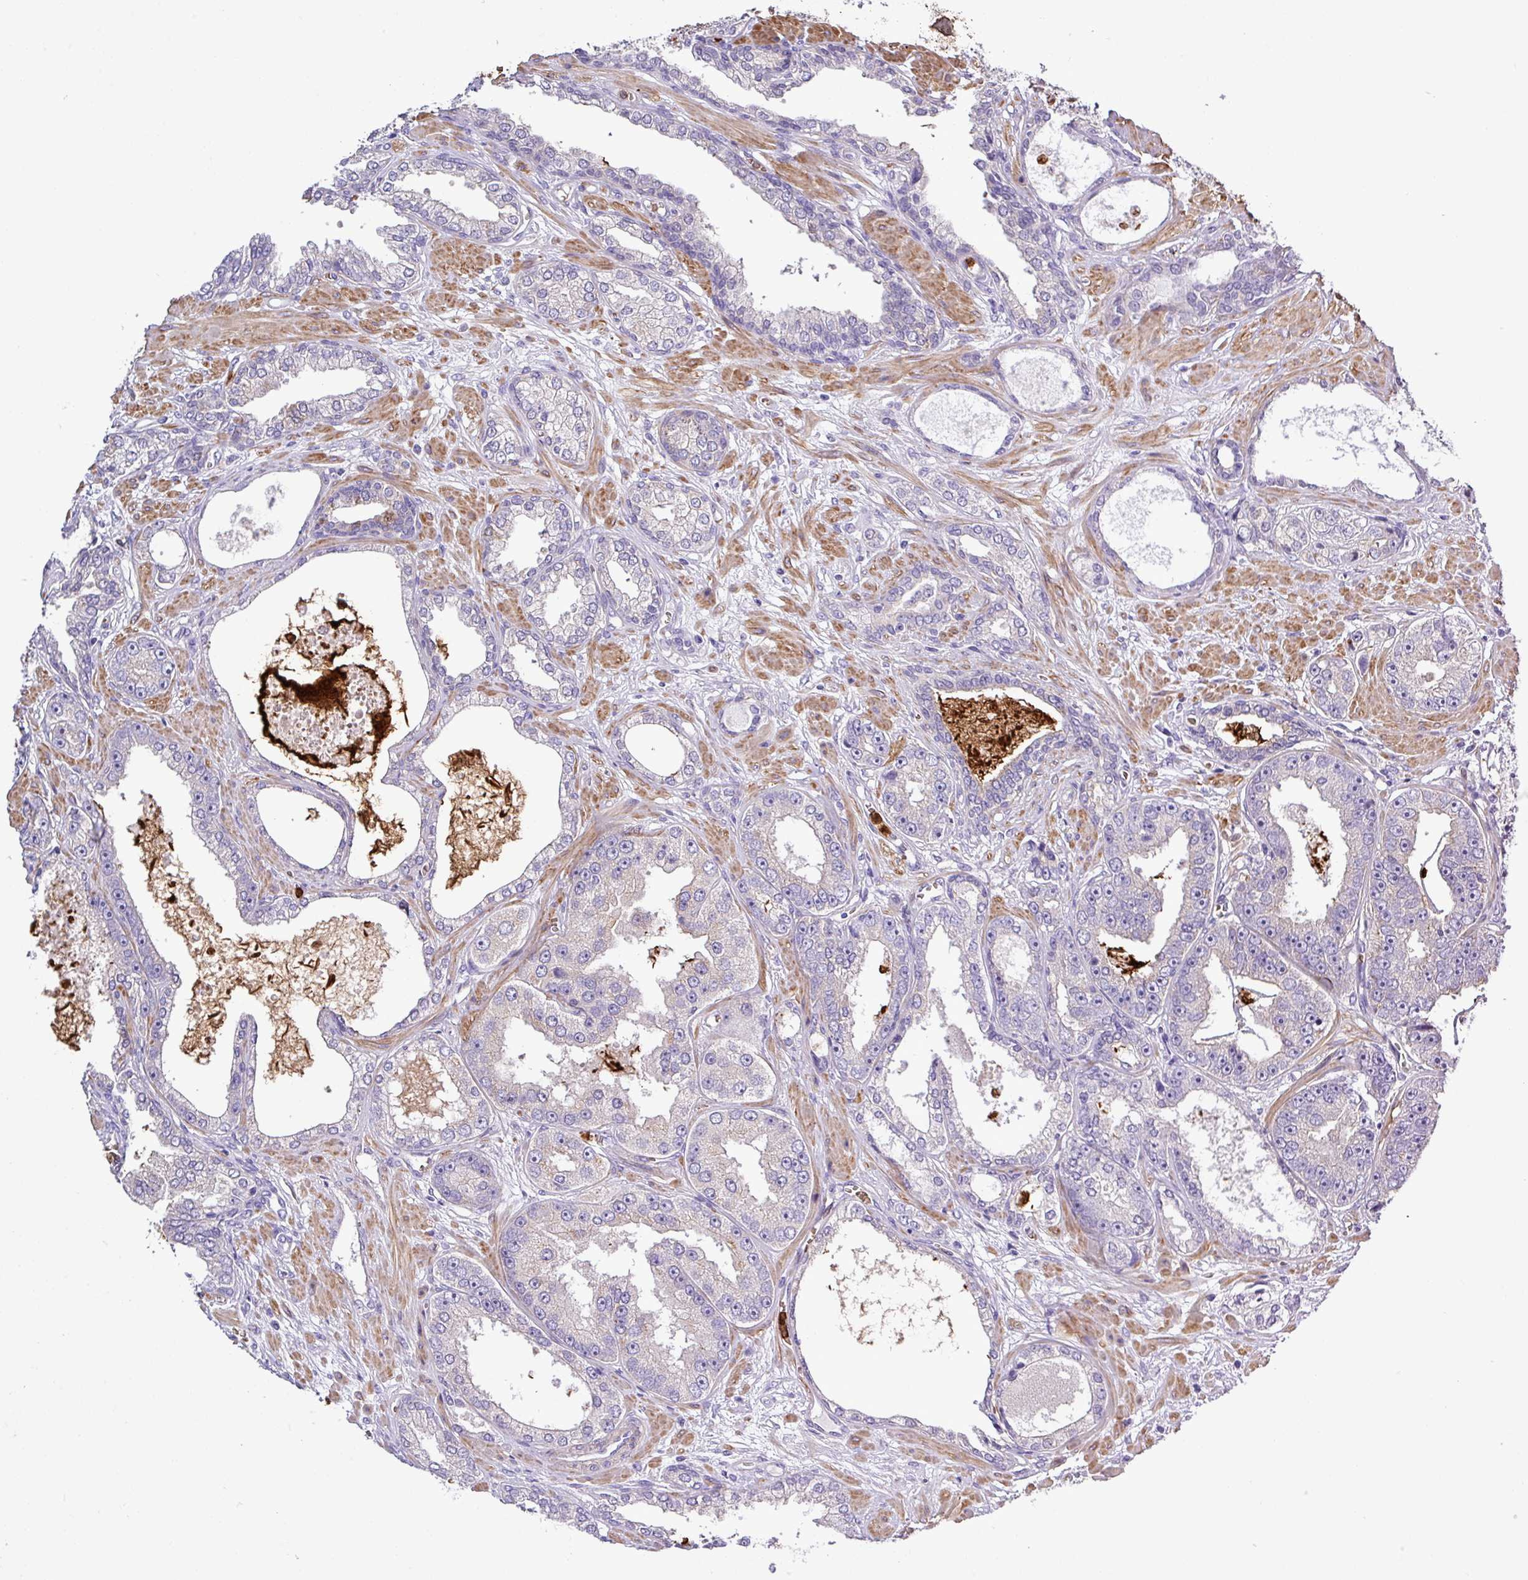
{"staining": {"intensity": "negative", "quantity": "none", "location": "none"}, "tissue": "prostate cancer", "cell_type": "Tumor cells", "image_type": "cancer", "snomed": [{"axis": "morphology", "description": "Adenocarcinoma, High grade"}, {"axis": "topography", "description": "Prostate"}], "caption": "IHC of human prostate cancer (adenocarcinoma (high-grade)) reveals no positivity in tumor cells. The staining is performed using DAB (3,3'-diaminobenzidine) brown chromogen with nuclei counter-stained in using hematoxylin.", "gene": "MGAT4B", "patient": {"sex": "male", "age": 71}}